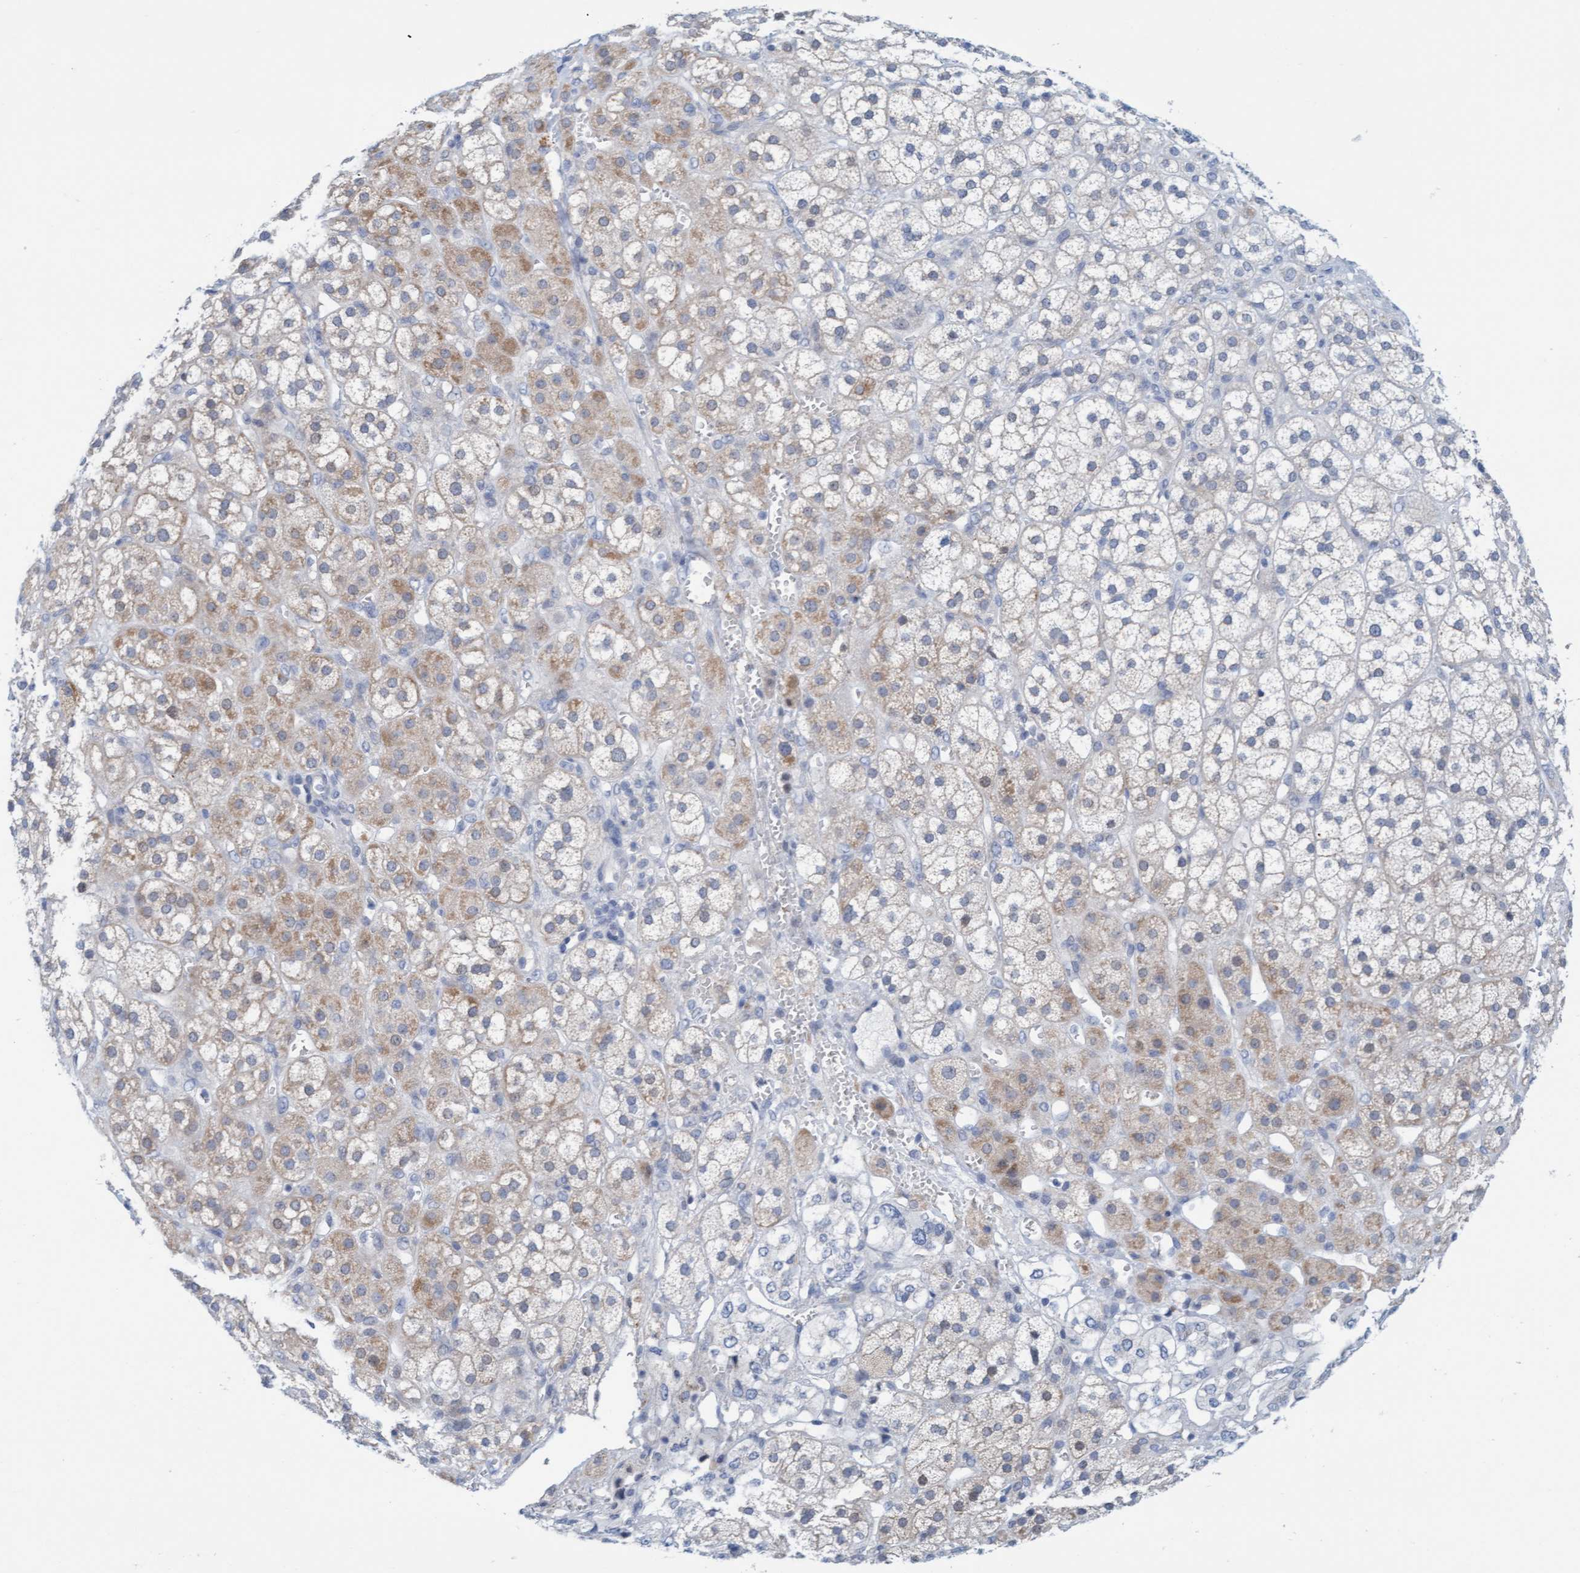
{"staining": {"intensity": "weak", "quantity": "25%-75%", "location": "cytoplasmic/membranous"}, "tissue": "adrenal gland", "cell_type": "Glandular cells", "image_type": "normal", "snomed": [{"axis": "morphology", "description": "Normal tissue, NOS"}, {"axis": "topography", "description": "Adrenal gland"}], "caption": "Benign adrenal gland displays weak cytoplasmic/membranous positivity in about 25%-75% of glandular cells, visualized by immunohistochemistry.", "gene": "CPA3", "patient": {"sex": "male", "age": 56}}